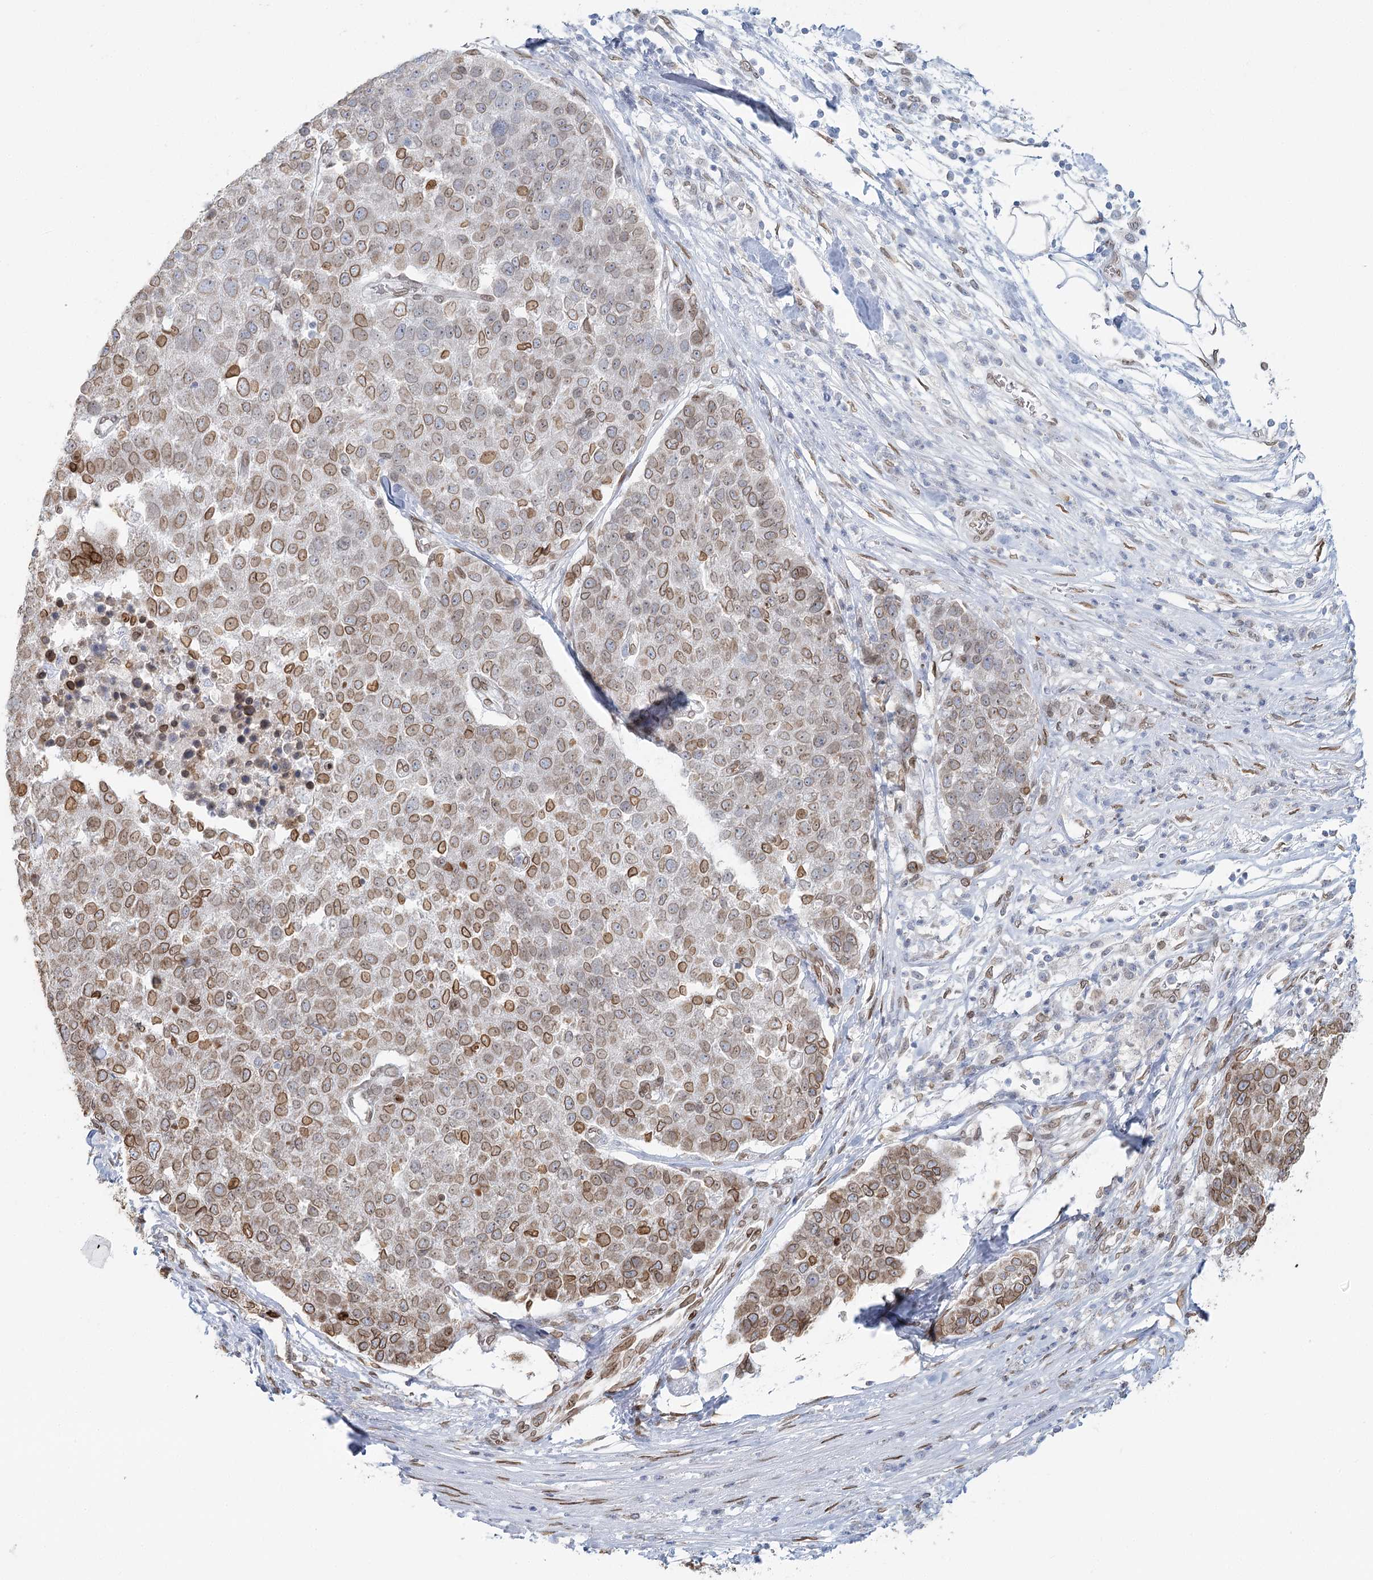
{"staining": {"intensity": "moderate", "quantity": ">75%", "location": "cytoplasmic/membranous,nuclear"}, "tissue": "pancreatic cancer", "cell_type": "Tumor cells", "image_type": "cancer", "snomed": [{"axis": "morphology", "description": "Adenocarcinoma, NOS"}, {"axis": "topography", "description": "Pancreas"}], "caption": "About >75% of tumor cells in pancreatic cancer (adenocarcinoma) exhibit moderate cytoplasmic/membranous and nuclear protein staining as visualized by brown immunohistochemical staining.", "gene": "VWA5A", "patient": {"sex": "female", "age": 61}}